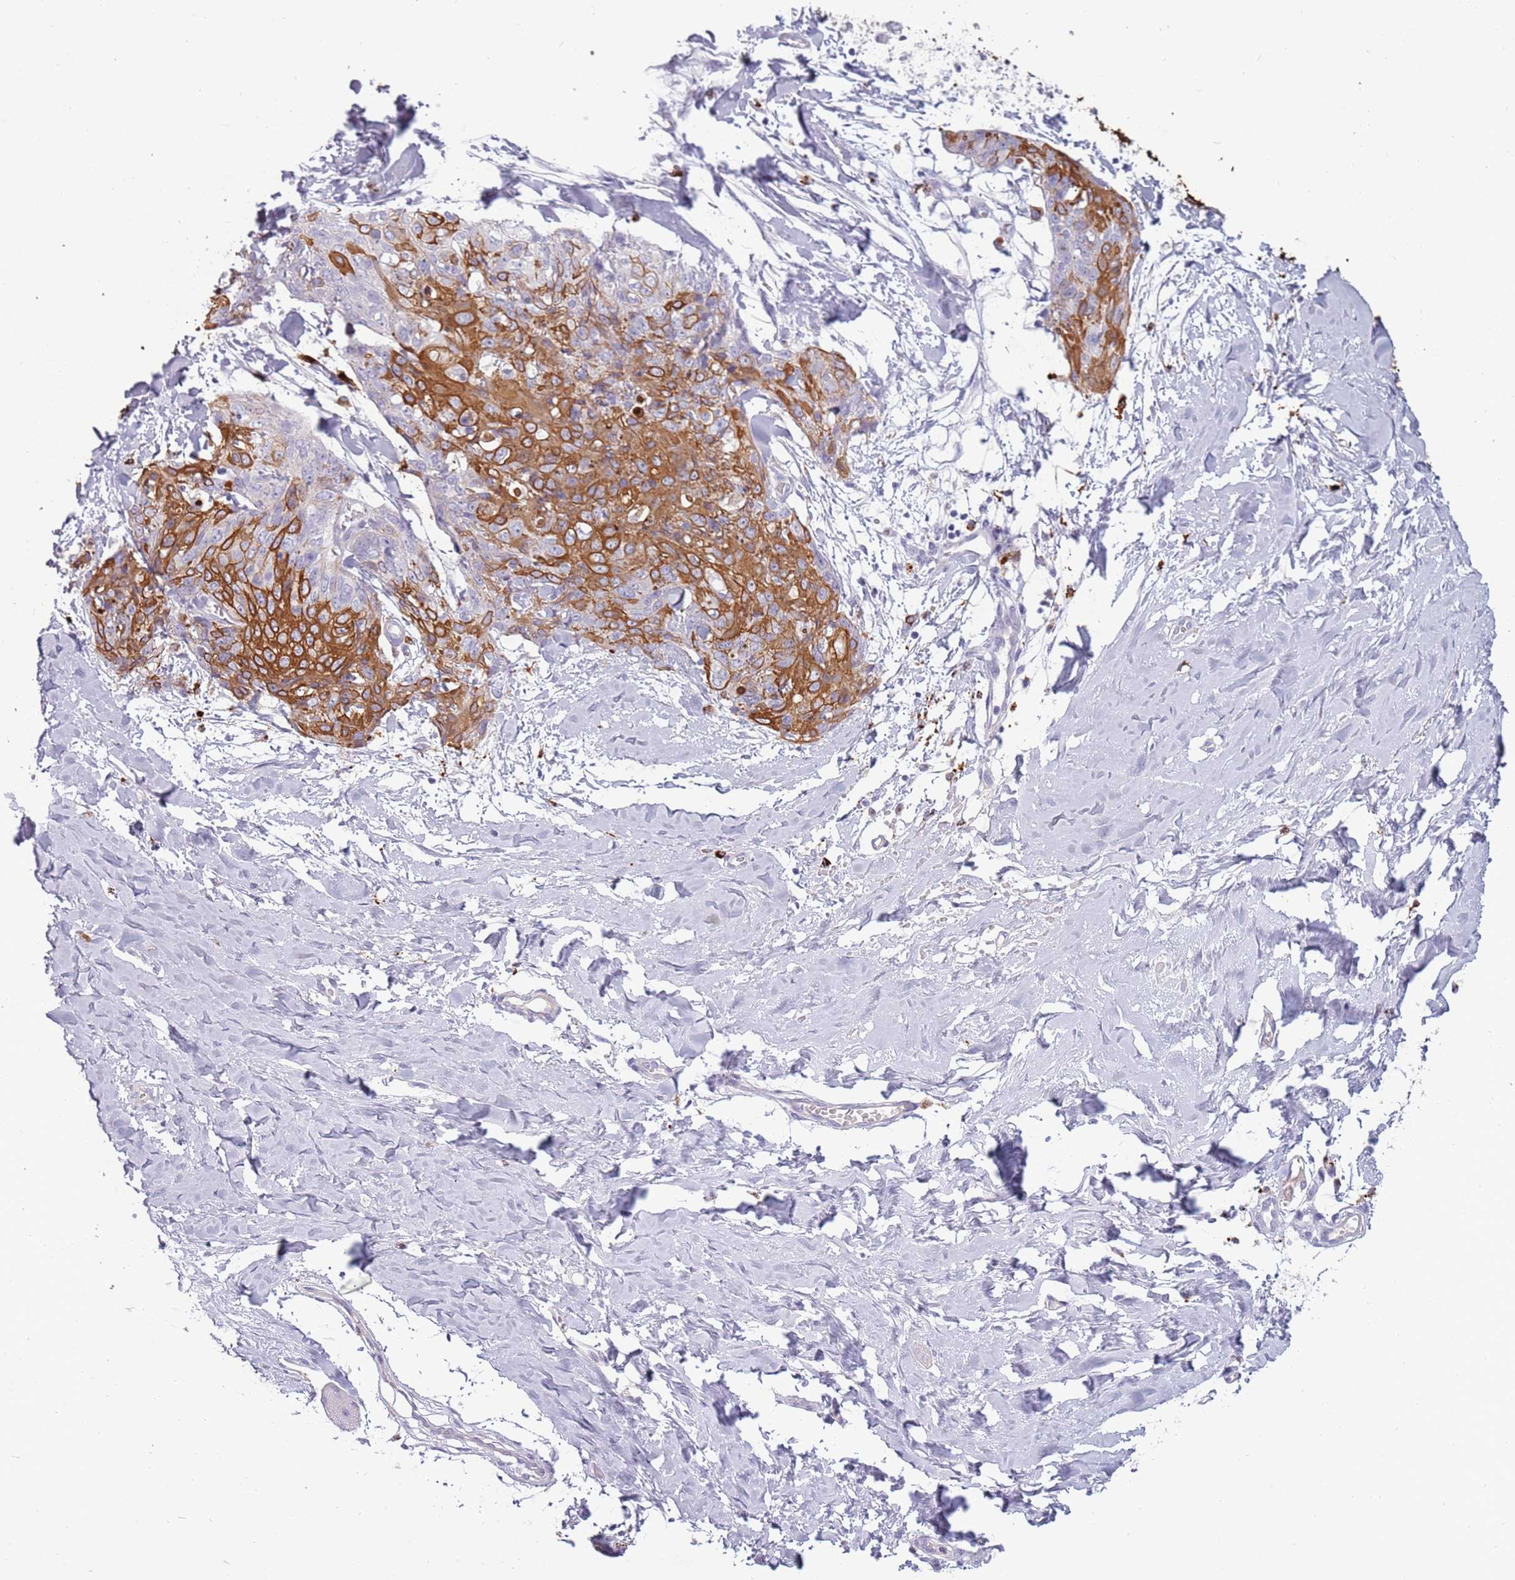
{"staining": {"intensity": "strong", "quantity": "25%-75%", "location": "cytoplasmic/membranous"}, "tissue": "skin cancer", "cell_type": "Tumor cells", "image_type": "cancer", "snomed": [{"axis": "morphology", "description": "Squamous cell carcinoma, NOS"}, {"axis": "topography", "description": "Skin"}, {"axis": "topography", "description": "Vulva"}], "caption": "The image demonstrates a brown stain indicating the presence of a protein in the cytoplasmic/membranous of tumor cells in squamous cell carcinoma (skin). The staining was performed using DAB to visualize the protein expression in brown, while the nuclei were stained in blue with hematoxylin (Magnification: 20x).", "gene": "NWD2", "patient": {"sex": "female", "age": 85}}